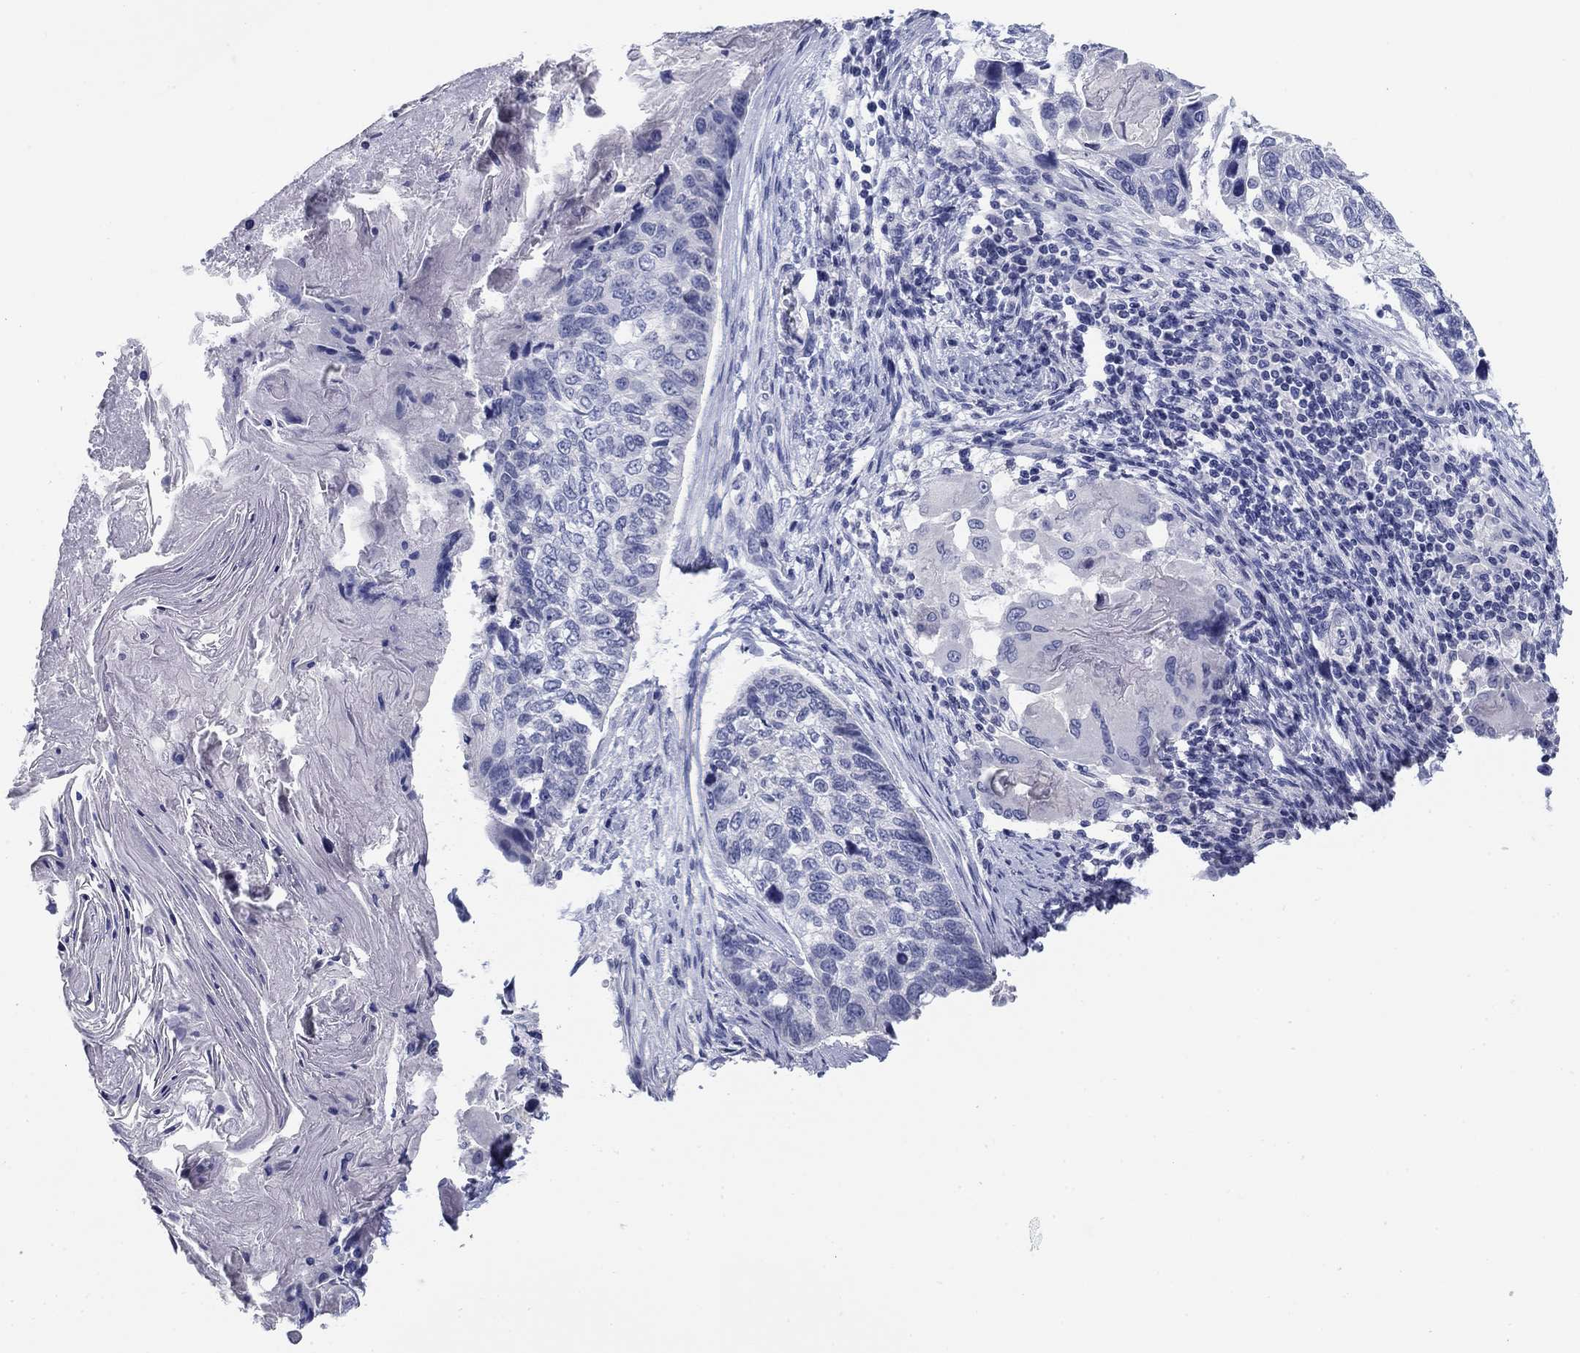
{"staining": {"intensity": "negative", "quantity": "none", "location": "none"}, "tissue": "lung cancer", "cell_type": "Tumor cells", "image_type": "cancer", "snomed": [{"axis": "morphology", "description": "Squamous cell carcinoma, NOS"}, {"axis": "topography", "description": "Lung"}], "caption": "IHC of human lung cancer reveals no staining in tumor cells.", "gene": "KCNH1", "patient": {"sex": "male", "age": 69}}